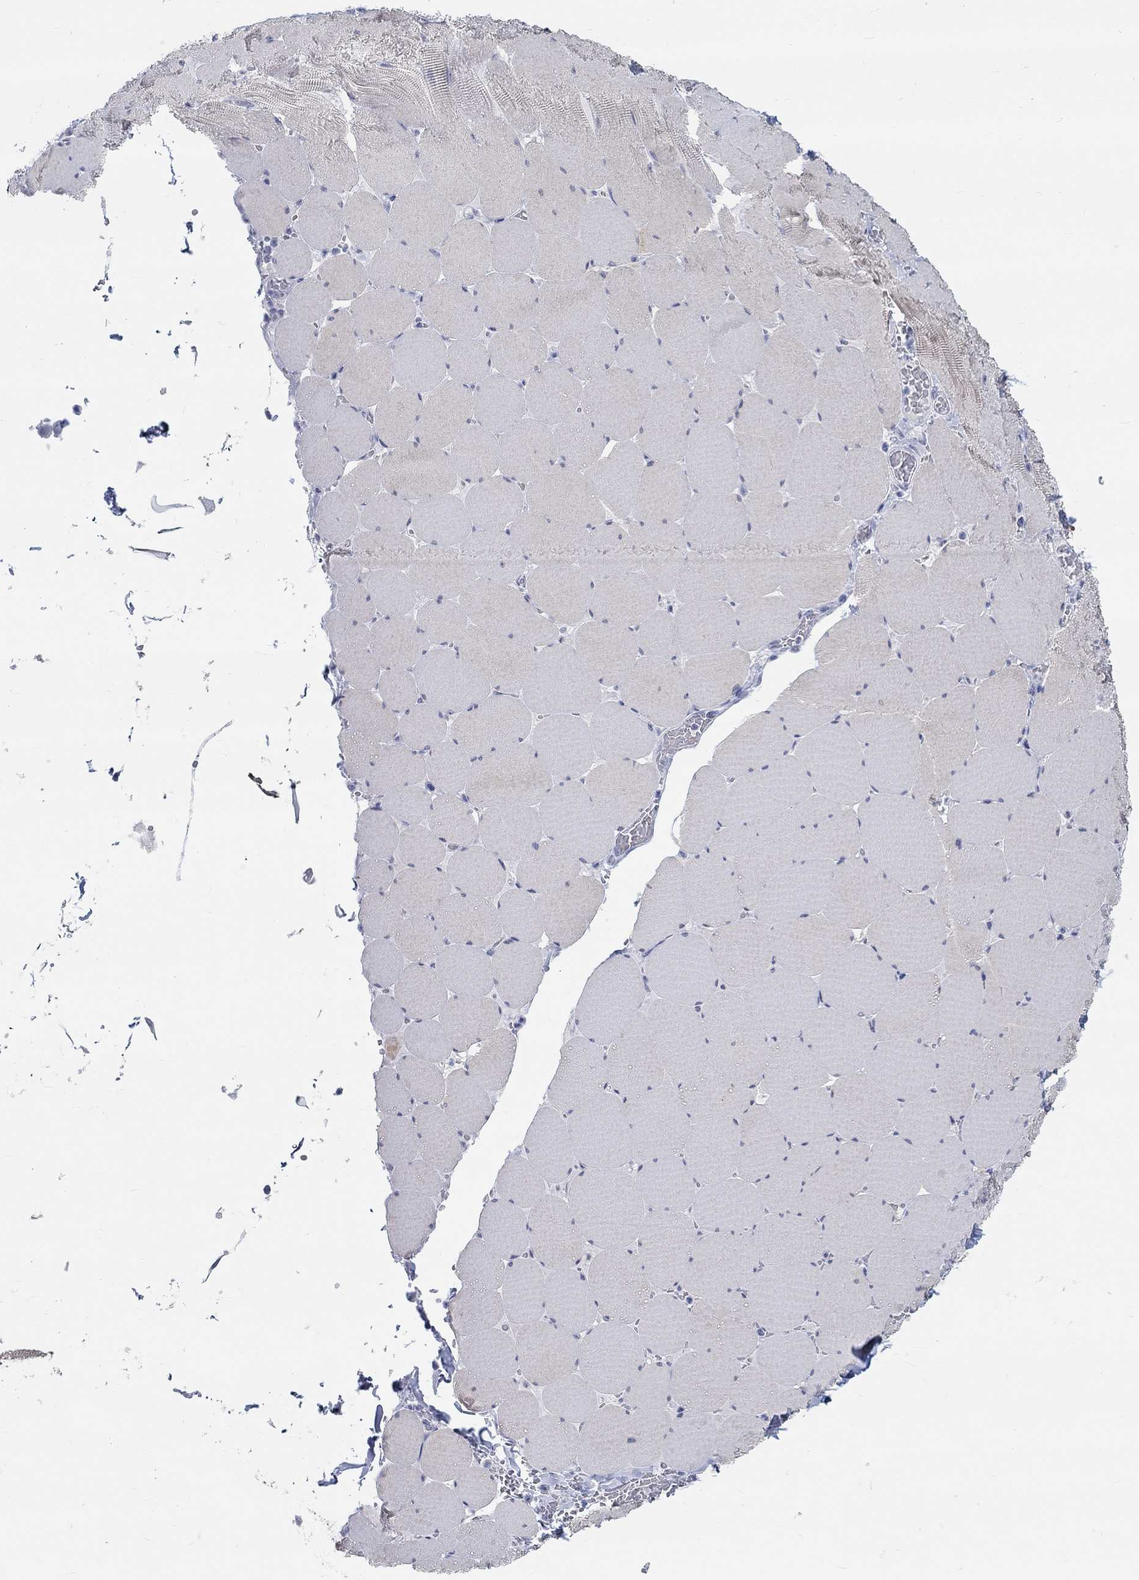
{"staining": {"intensity": "negative", "quantity": "none", "location": "none"}, "tissue": "skeletal muscle", "cell_type": "Myocytes", "image_type": "normal", "snomed": [{"axis": "morphology", "description": "Normal tissue, NOS"}, {"axis": "morphology", "description": "Malignant melanoma, Metastatic site"}, {"axis": "topography", "description": "Skeletal muscle"}], "caption": "Immunohistochemistry photomicrograph of normal human skeletal muscle stained for a protein (brown), which displays no staining in myocytes. (Immunohistochemistry (ihc), brightfield microscopy, high magnification).", "gene": "GRIA3", "patient": {"sex": "male", "age": 50}}